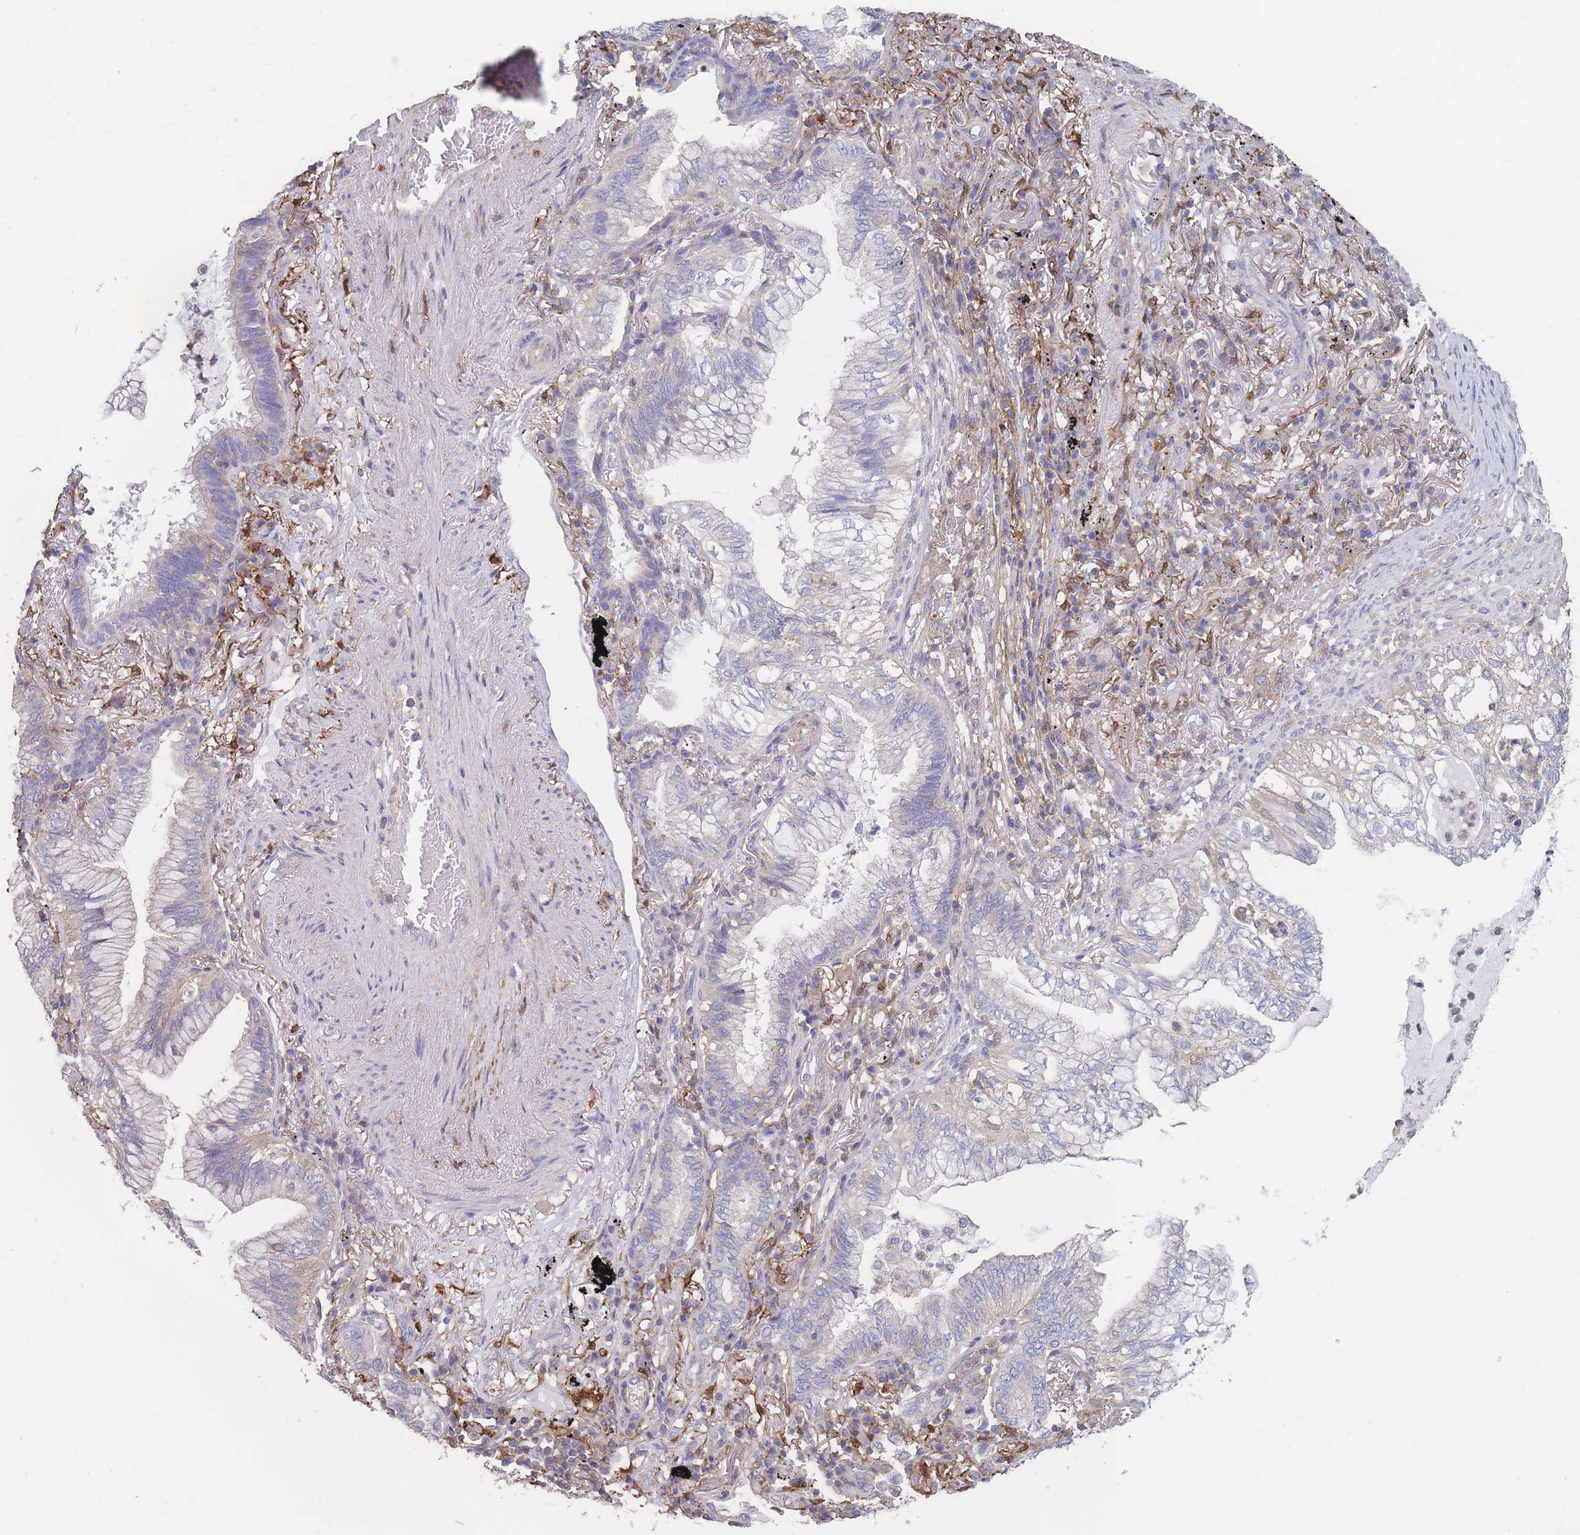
{"staining": {"intensity": "negative", "quantity": "none", "location": "none"}, "tissue": "lung cancer", "cell_type": "Tumor cells", "image_type": "cancer", "snomed": [{"axis": "morphology", "description": "Adenocarcinoma, NOS"}, {"axis": "topography", "description": "Lung"}], "caption": "The IHC micrograph has no significant staining in tumor cells of lung cancer (adenocarcinoma) tissue. Brightfield microscopy of immunohistochemistry (IHC) stained with DAB (3,3'-diaminobenzidine) (brown) and hematoxylin (blue), captured at high magnification.", "gene": "ADH1A", "patient": {"sex": "female", "age": 70}}